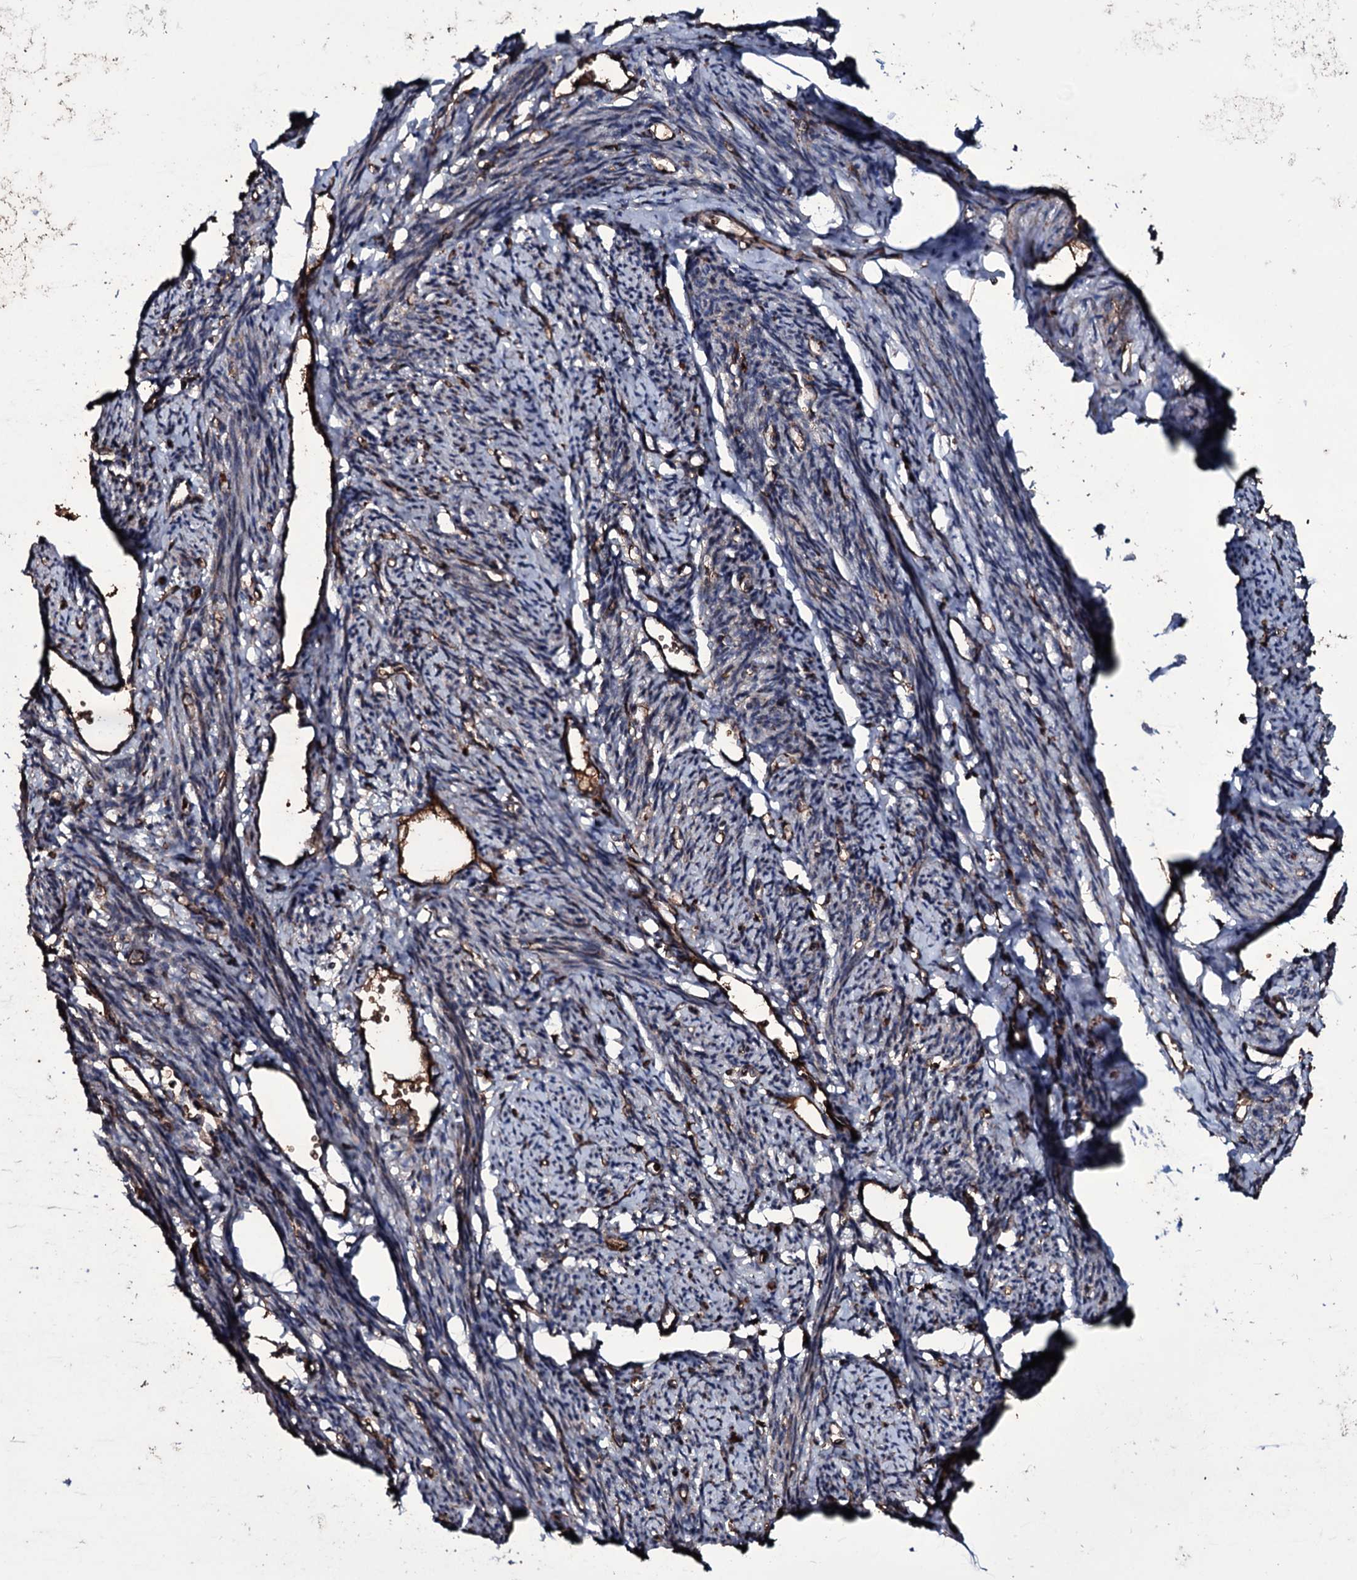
{"staining": {"intensity": "moderate", "quantity": "25%-75%", "location": "cytoplasmic/membranous"}, "tissue": "smooth muscle", "cell_type": "Smooth muscle cells", "image_type": "normal", "snomed": [{"axis": "morphology", "description": "Normal tissue, NOS"}, {"axis": "topography", "description": "Smooth muscle"}, {"axis": "topography", "description": "Uterus"}], "caption": "Smooth muscle cells reveal medium levels of moderate cytoplasmic/membranous expression in about 25%-75% of cells in benign human smooth muscle.", "gene": "ZSWIM8", "patient": {"sex": "female", "age": 59}}